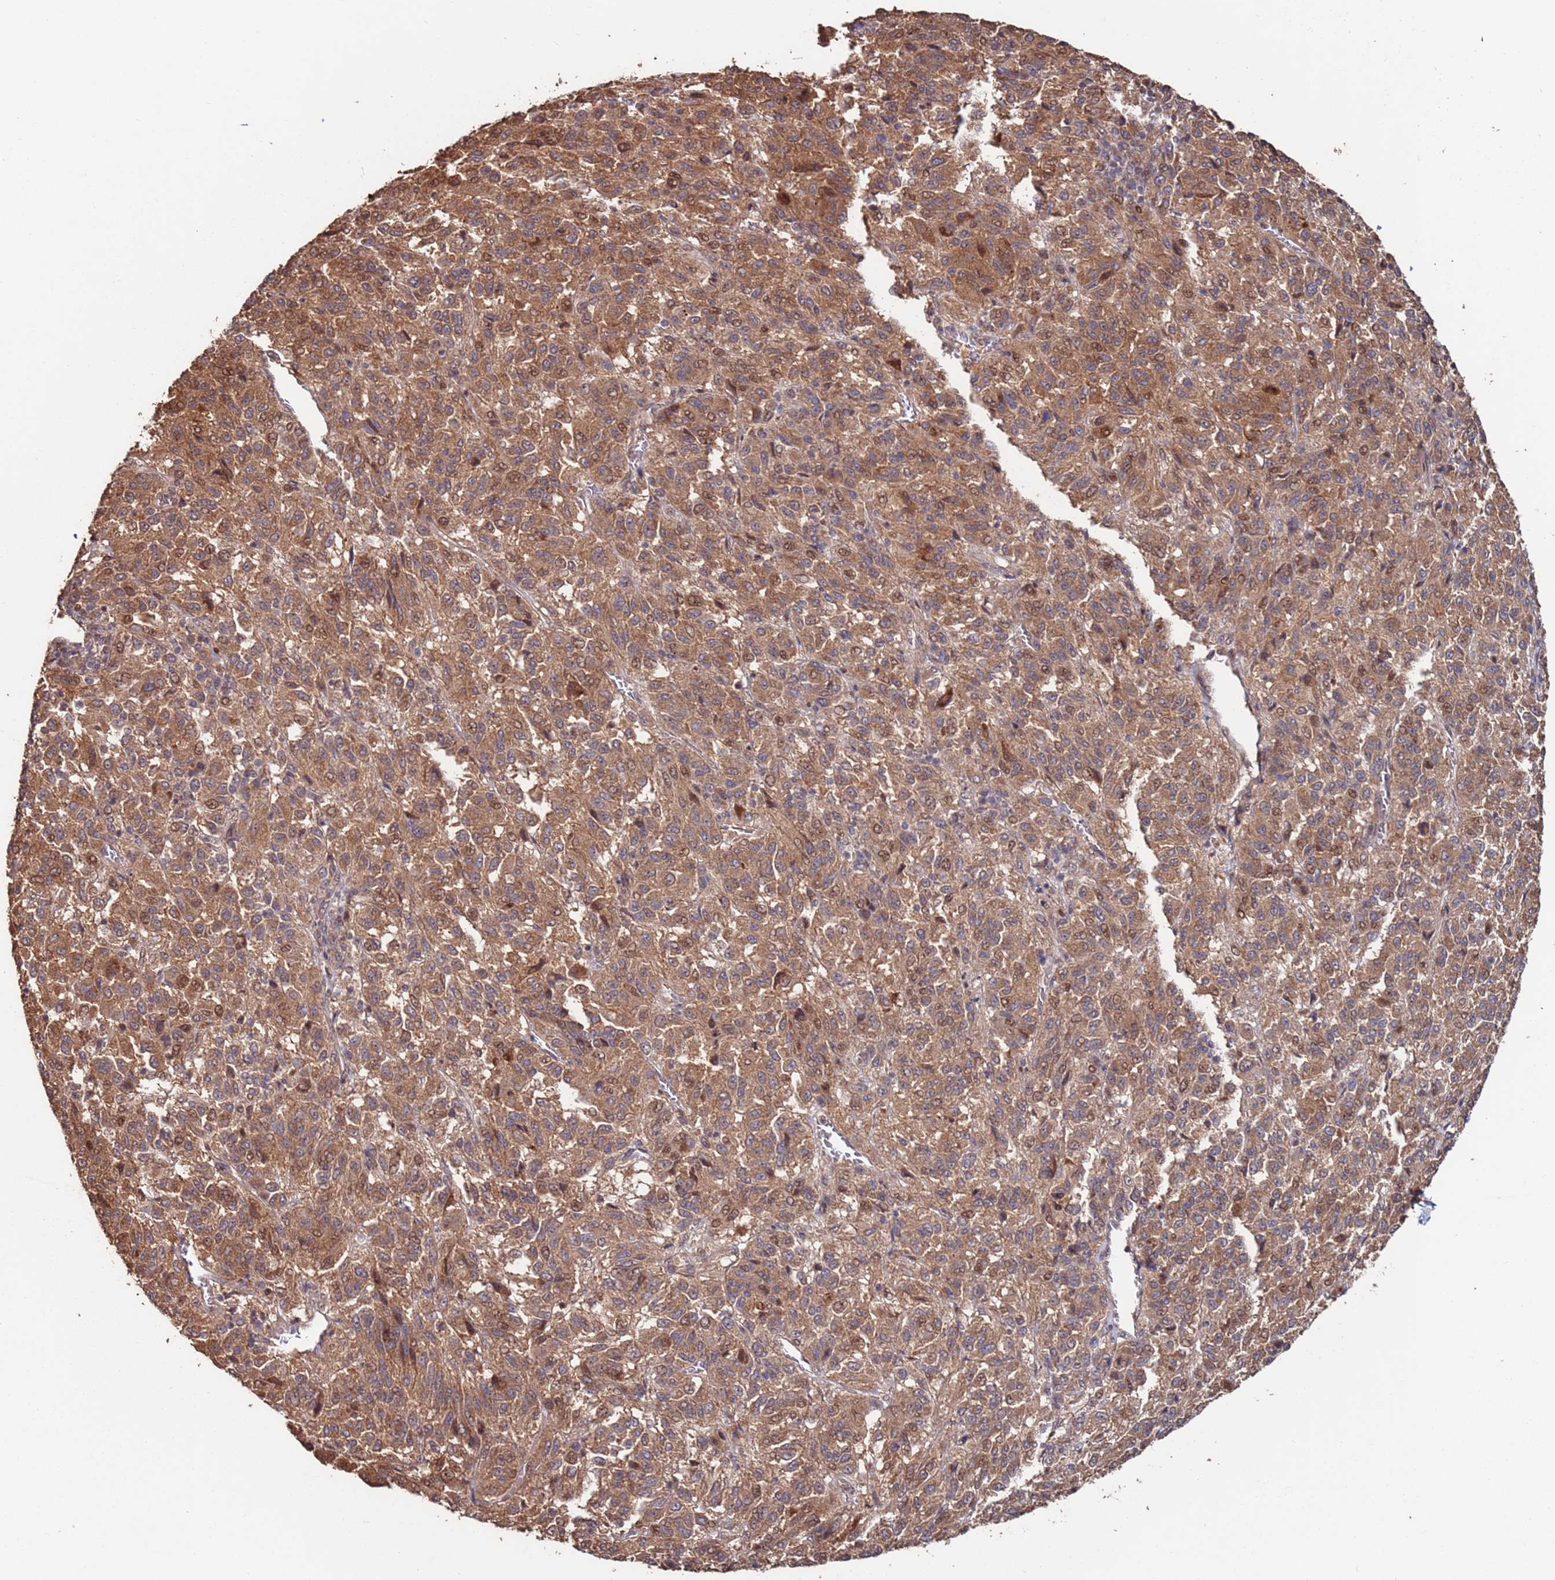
{"staining": {"intensity": "moderate", "quantity": ">75%", "location": "cytoplasmic/membranous"}, "tissue": "melanoma", "cell_type": "Tumor cells", "image_type": "cancer", "snomed": [{"axis": "morphology", "description": "Malignant melanoma, Metastatic site"}, {"axis": "topography", "description": "Lung"}], "caption": "Immunohistochemistry (IHC) staining of melanoma, which reveals medium levels of moderate cytoplasmic/membranous staining in approximately >75% of tumor cells indicating moderate cytoplasmic/membranous protein positivity. The staining was performed using DAB (brown) for protein detection and nuclei were counterstained in hematoxylin (blue).", "gene": "PRR7", "patient": {"sex": "male", "age": 64}}